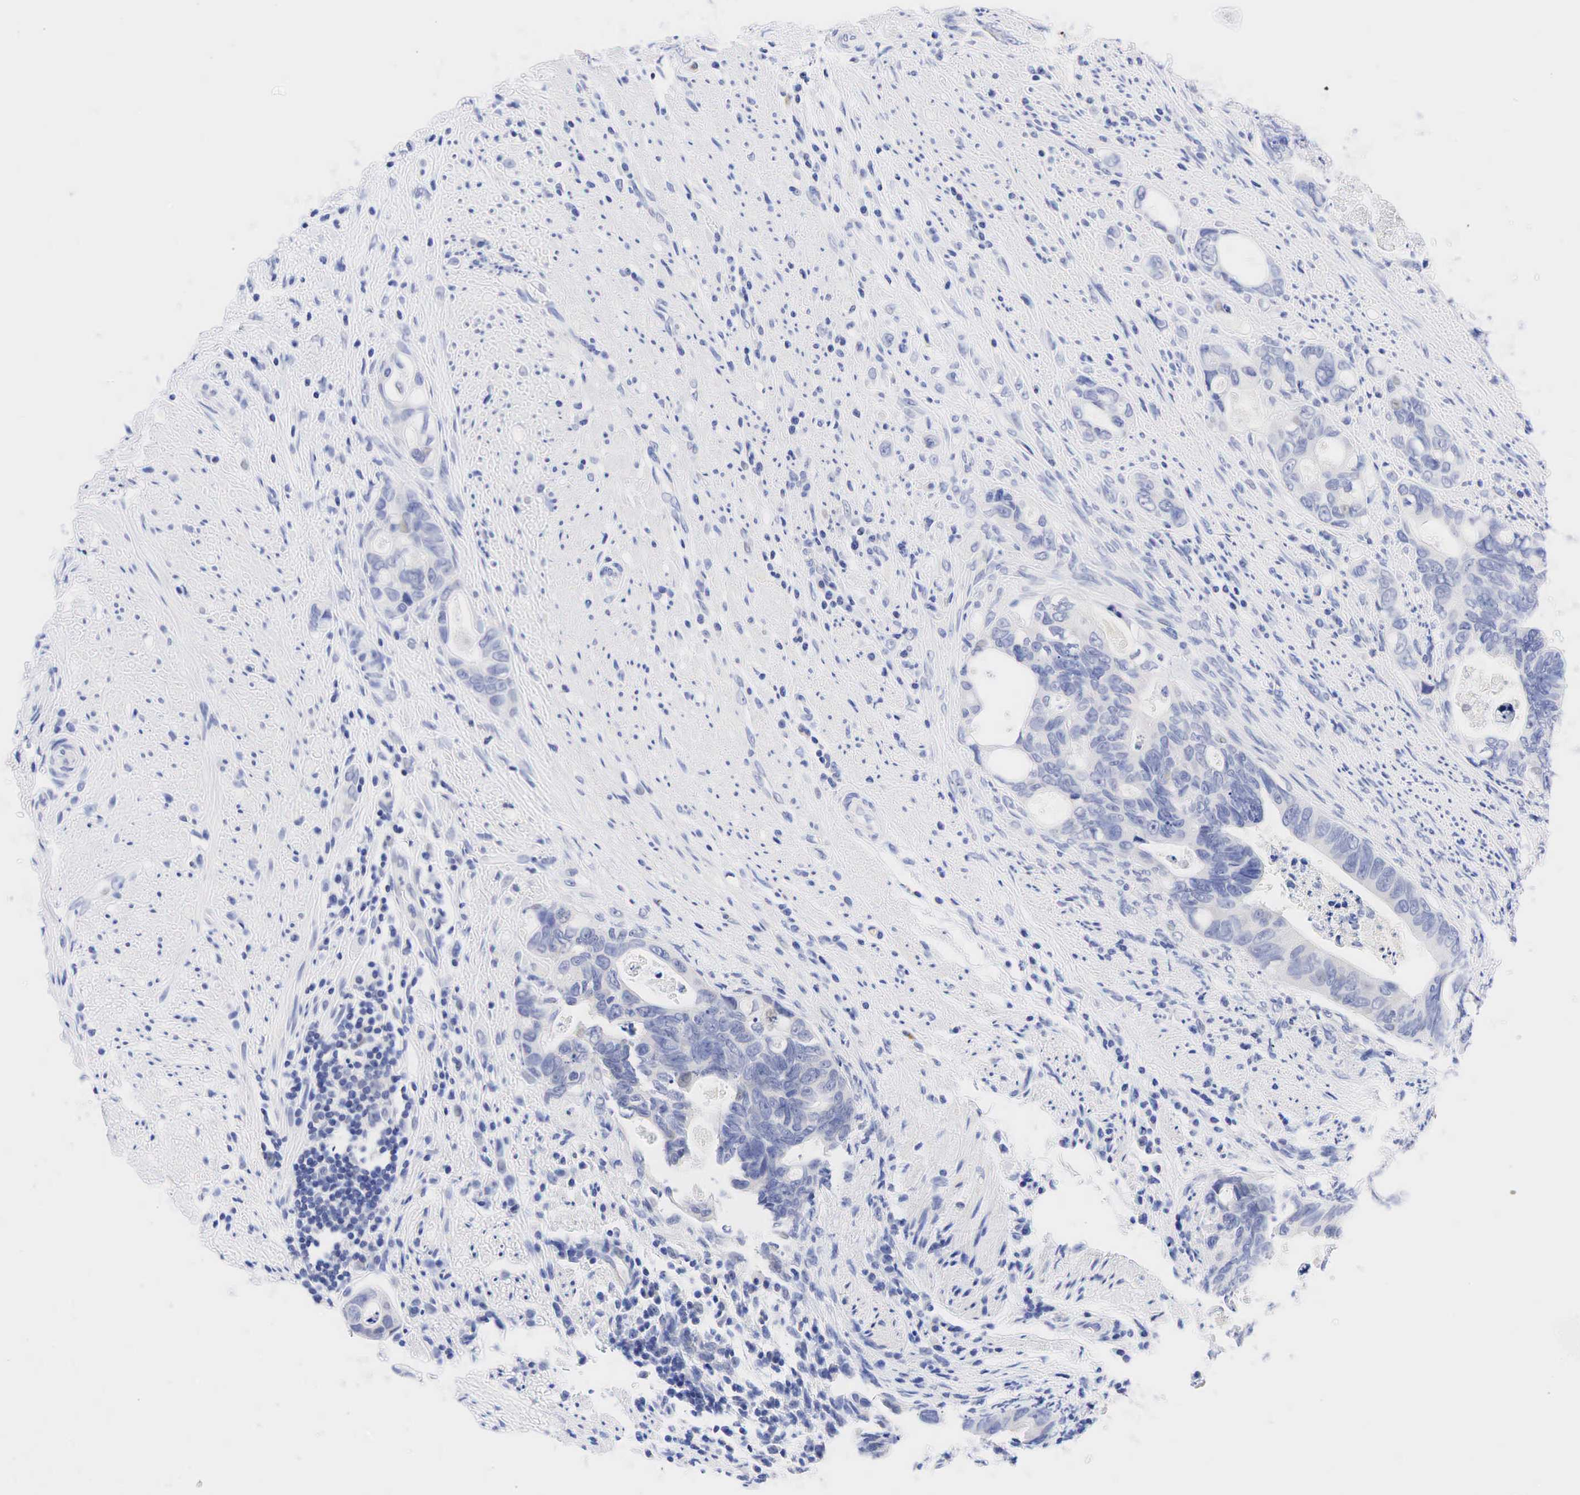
{"staining": {"intensity": "negative", "quantity": "none", "location": "none"}, "tissue": "colorectal cancer", "cell_type": "Tumor cells", "image_type": "cancer", "snomed": [{"axis": "morphology", "description": "Adenocarcinoma, NOS"}, {"axis": "topography", "description": "Rectum"}], "caption": "Human colorectal adenocarcinoma stained for a protein using immunohistochemistry demonstrates no staining in tumor cells.", "gene": "AR", "patient": {"sex": "female", "age": 57}}